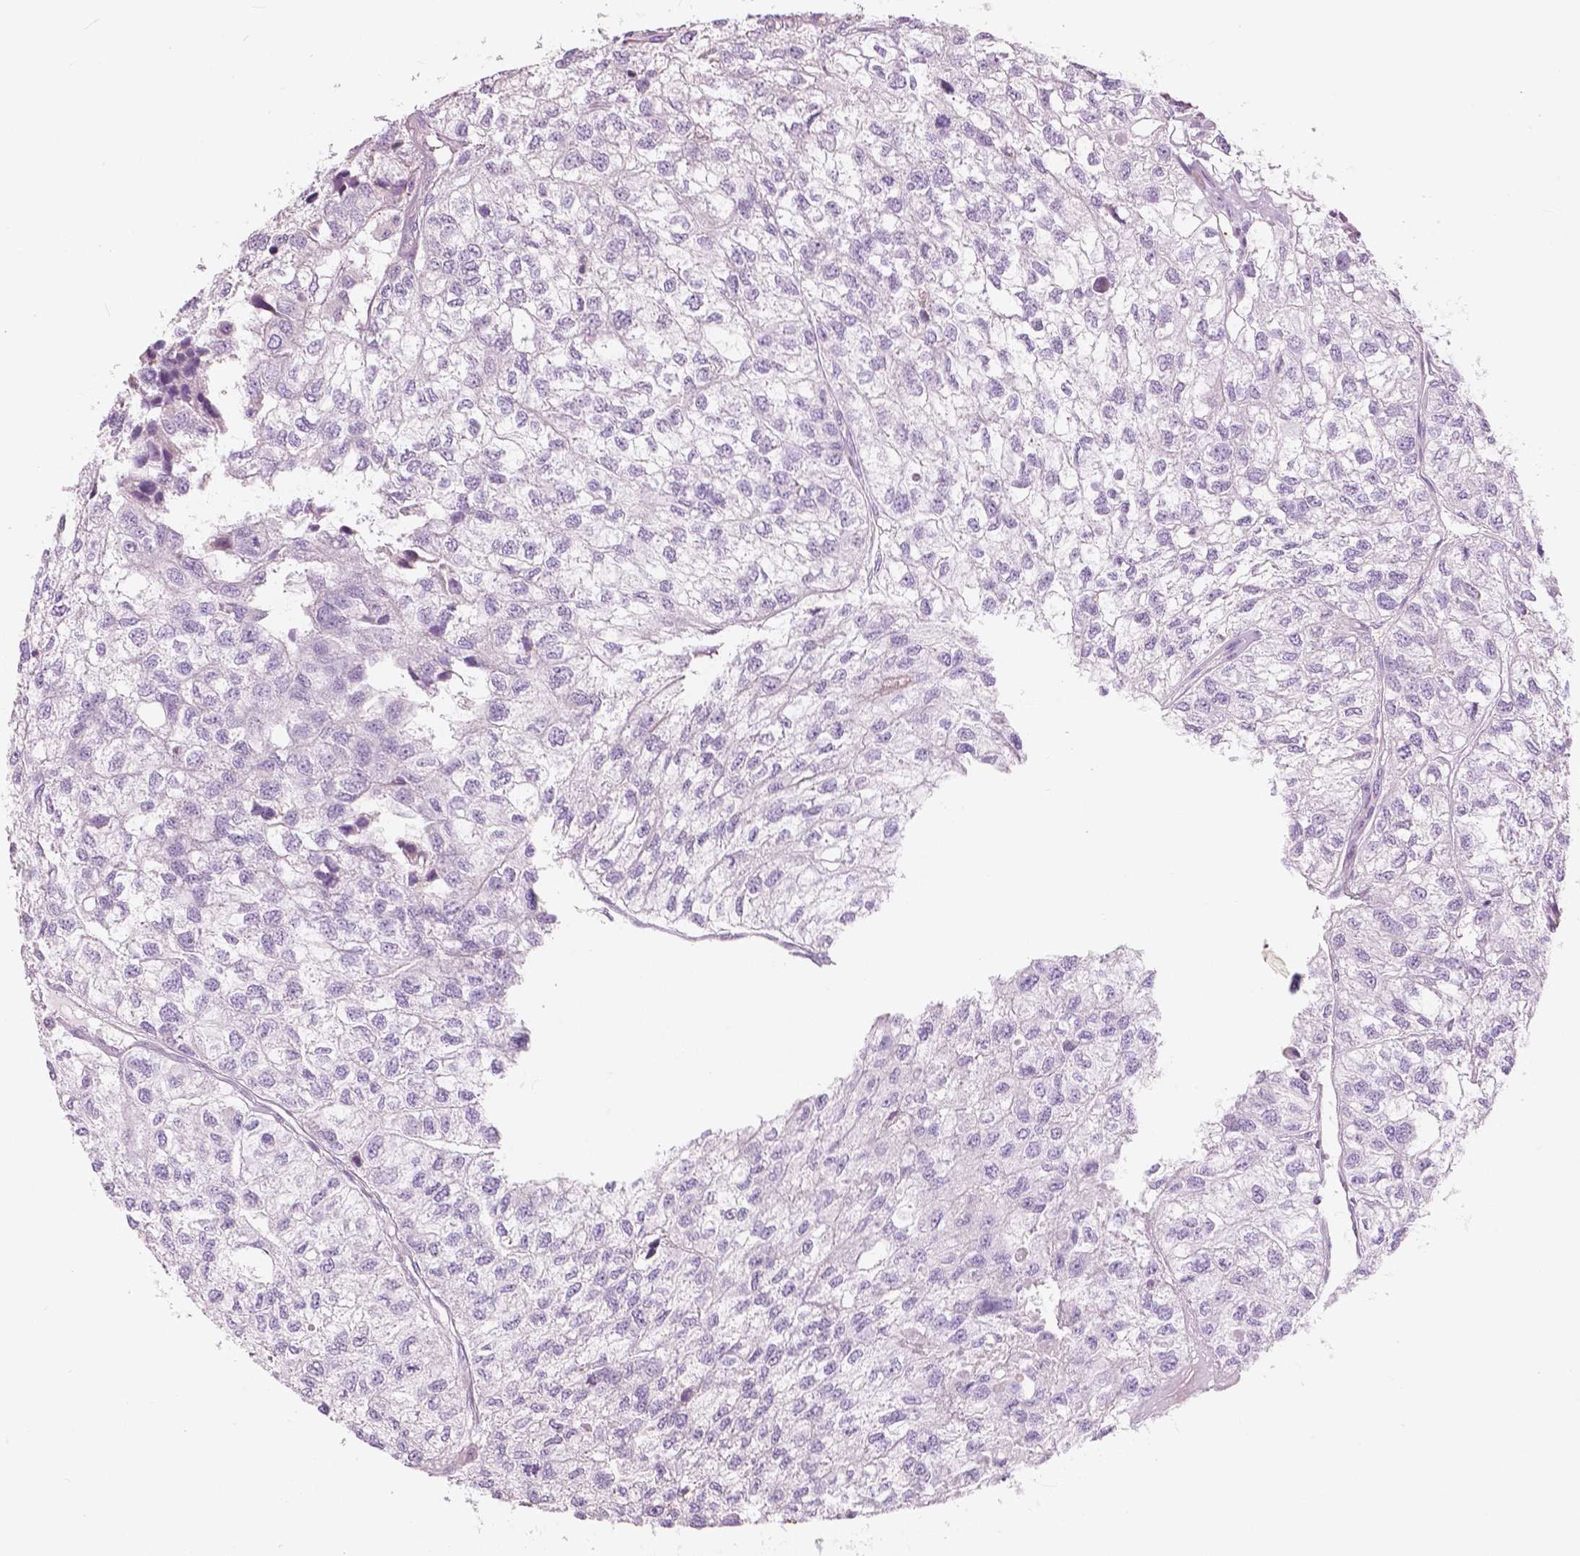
{"staining": {"intensity": "negative", "quantity": "none", "location": "none"}, "tissue": "renal cancer", "cell_type": "Tumor cells", "image_type": "cancer", "snomed": [{"axis": "morphology", "description": "Adenocarcinoma, NOS"}, {"axis": "topography", "description": "Kidney"}], "caption": "This is an immunohistochemistry (IHC) histopathology image of human renal adenocarcinoma. There is no staining in tumor cells.", "gene": "CXCR2", "patient": {"sex": "male", "age": 56}}